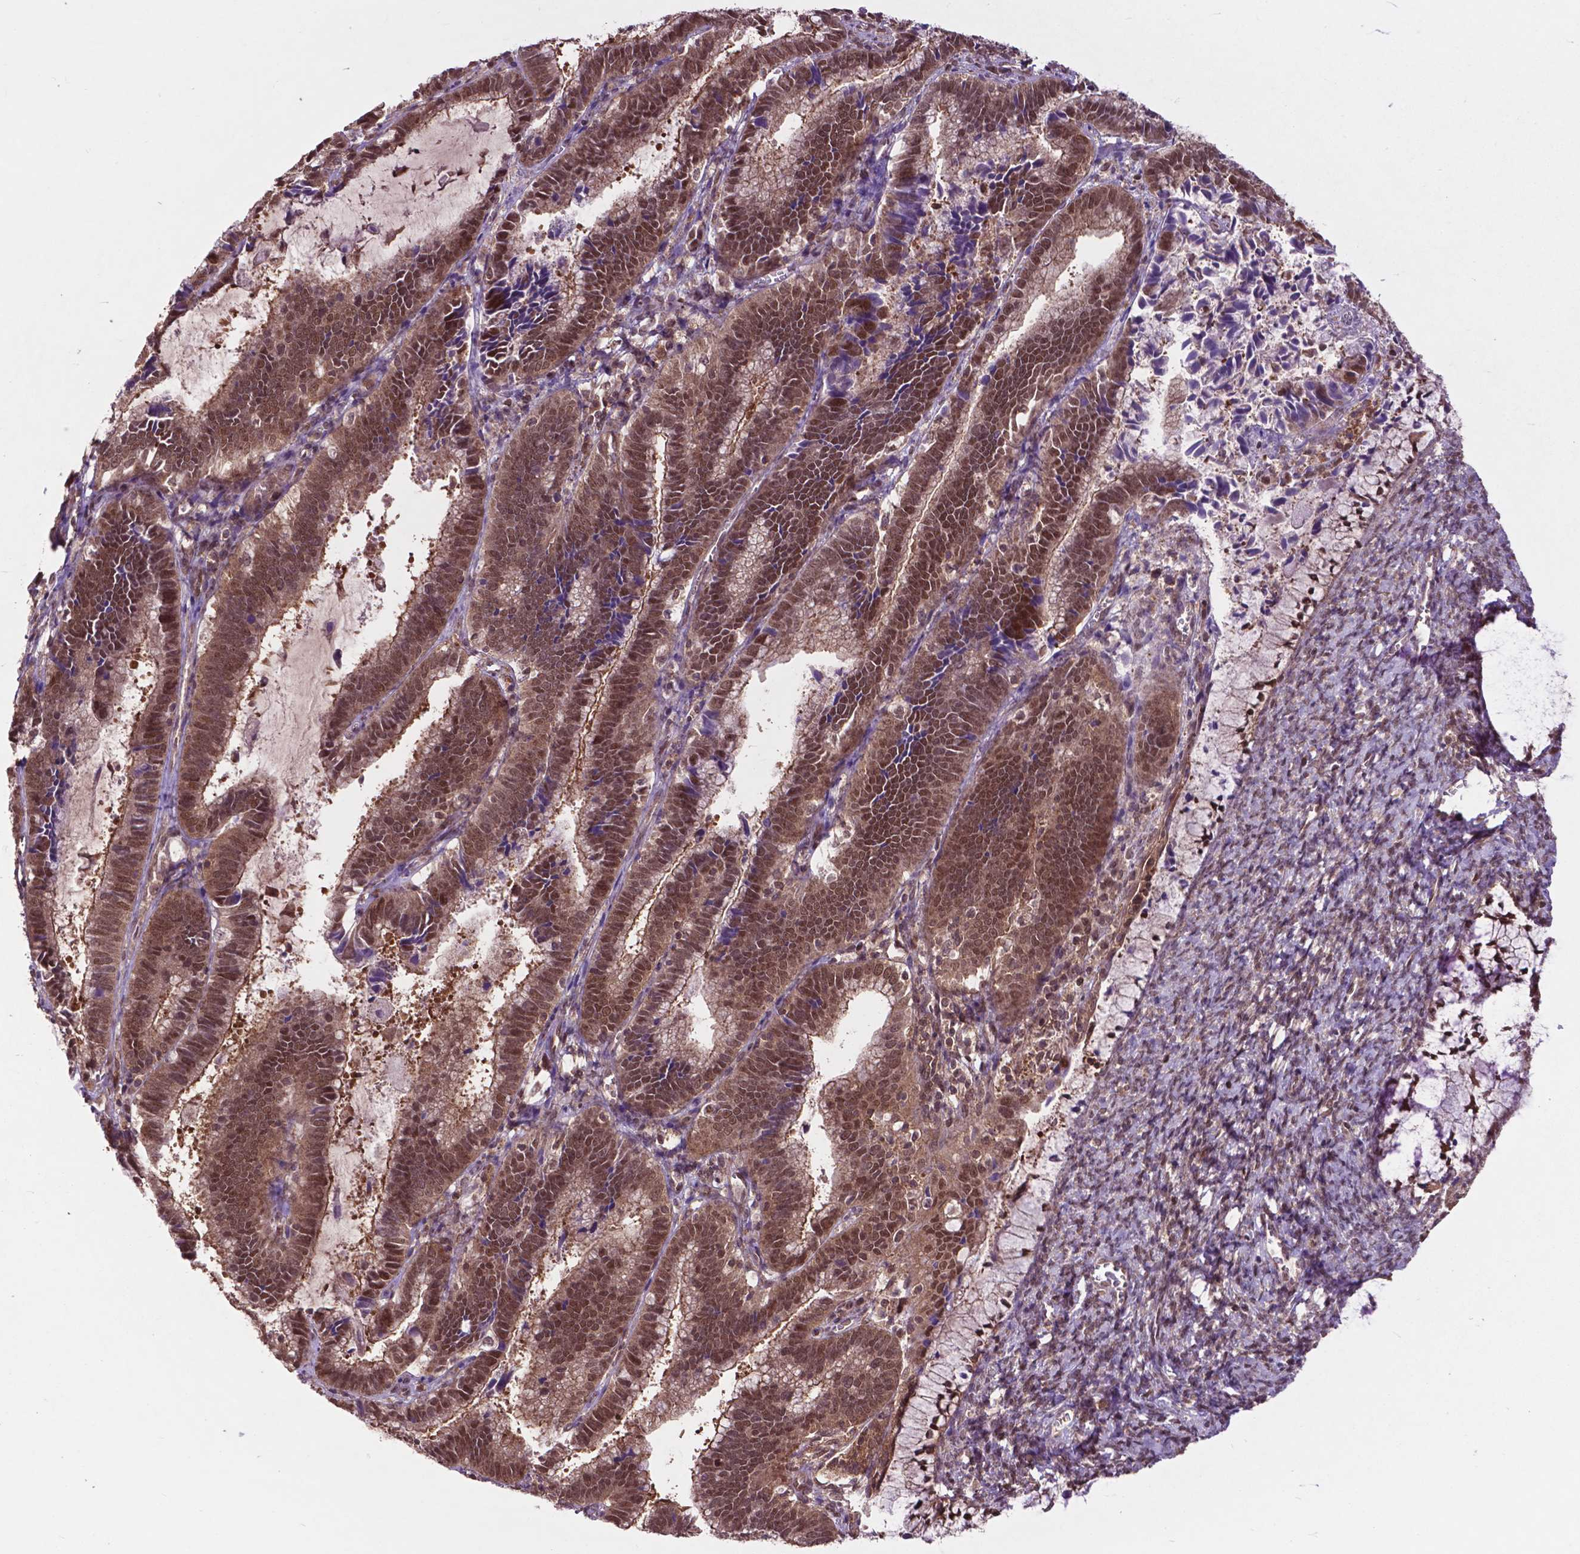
{"staining": {"intensity": "strong", "quantity": ">75%", "location": "cytoplasmic/membranous,nuclear"}, "tissue": "cervical cancer", "cell_type": "Tumor cells", "image_type": "cancer", "snomed": [{"axis": "morphology", "description": "Adenocarcinoma, NOS"}, {"axis": "topography", "description": "Cervix"}], "caption": "Strong cytoplasmic/membranous and nuclear staining for a protein is appreciated in about >75% of tumor cells of cervical cancer (adenocarcinoma) using immunohistochemistry.", "gene": "OTUB1", "patient": {"sex": "female", "age": 61}}